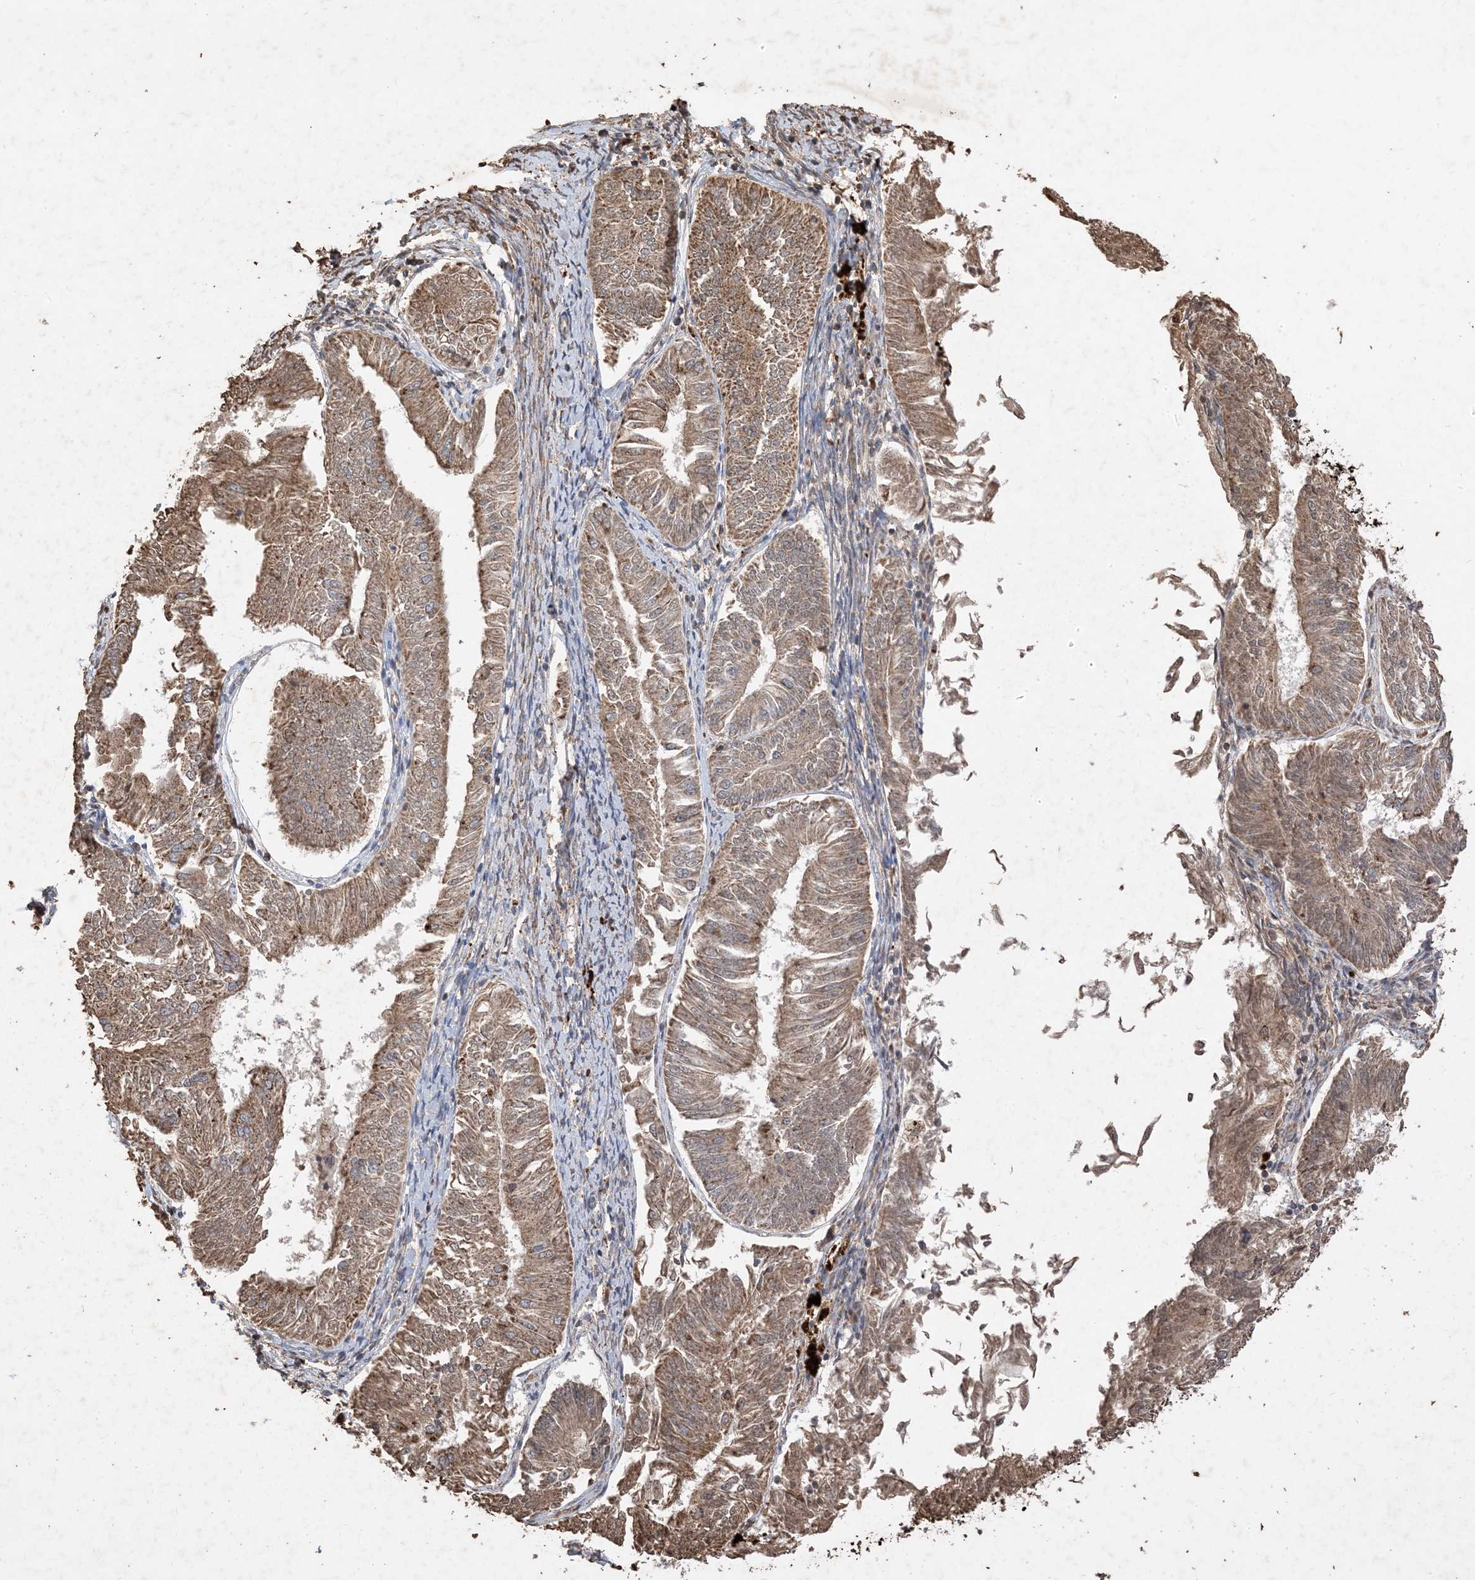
{"staining": {"intensity": "moderate", "quantity": ">75%", "location": "cytoplasmic/membranous"}, "tissue": "endometrial cancer", "cell_type": "Tumor cells", "image_type": "cancer", "snomed": [{"axis": "morphology", "description": "Adenocarcinoma, NOS"}, {"axis": "topography", "description": "Endometrium"}], "caption": "Brown immunohistochemical staining in endometrial cancer (adenocarcinoma) shows moderate cytoplasmic/membranous expression in about >75% of tumor cells.", "gene": "HPS4", "patient": {"sex": "female", "age": 58}}